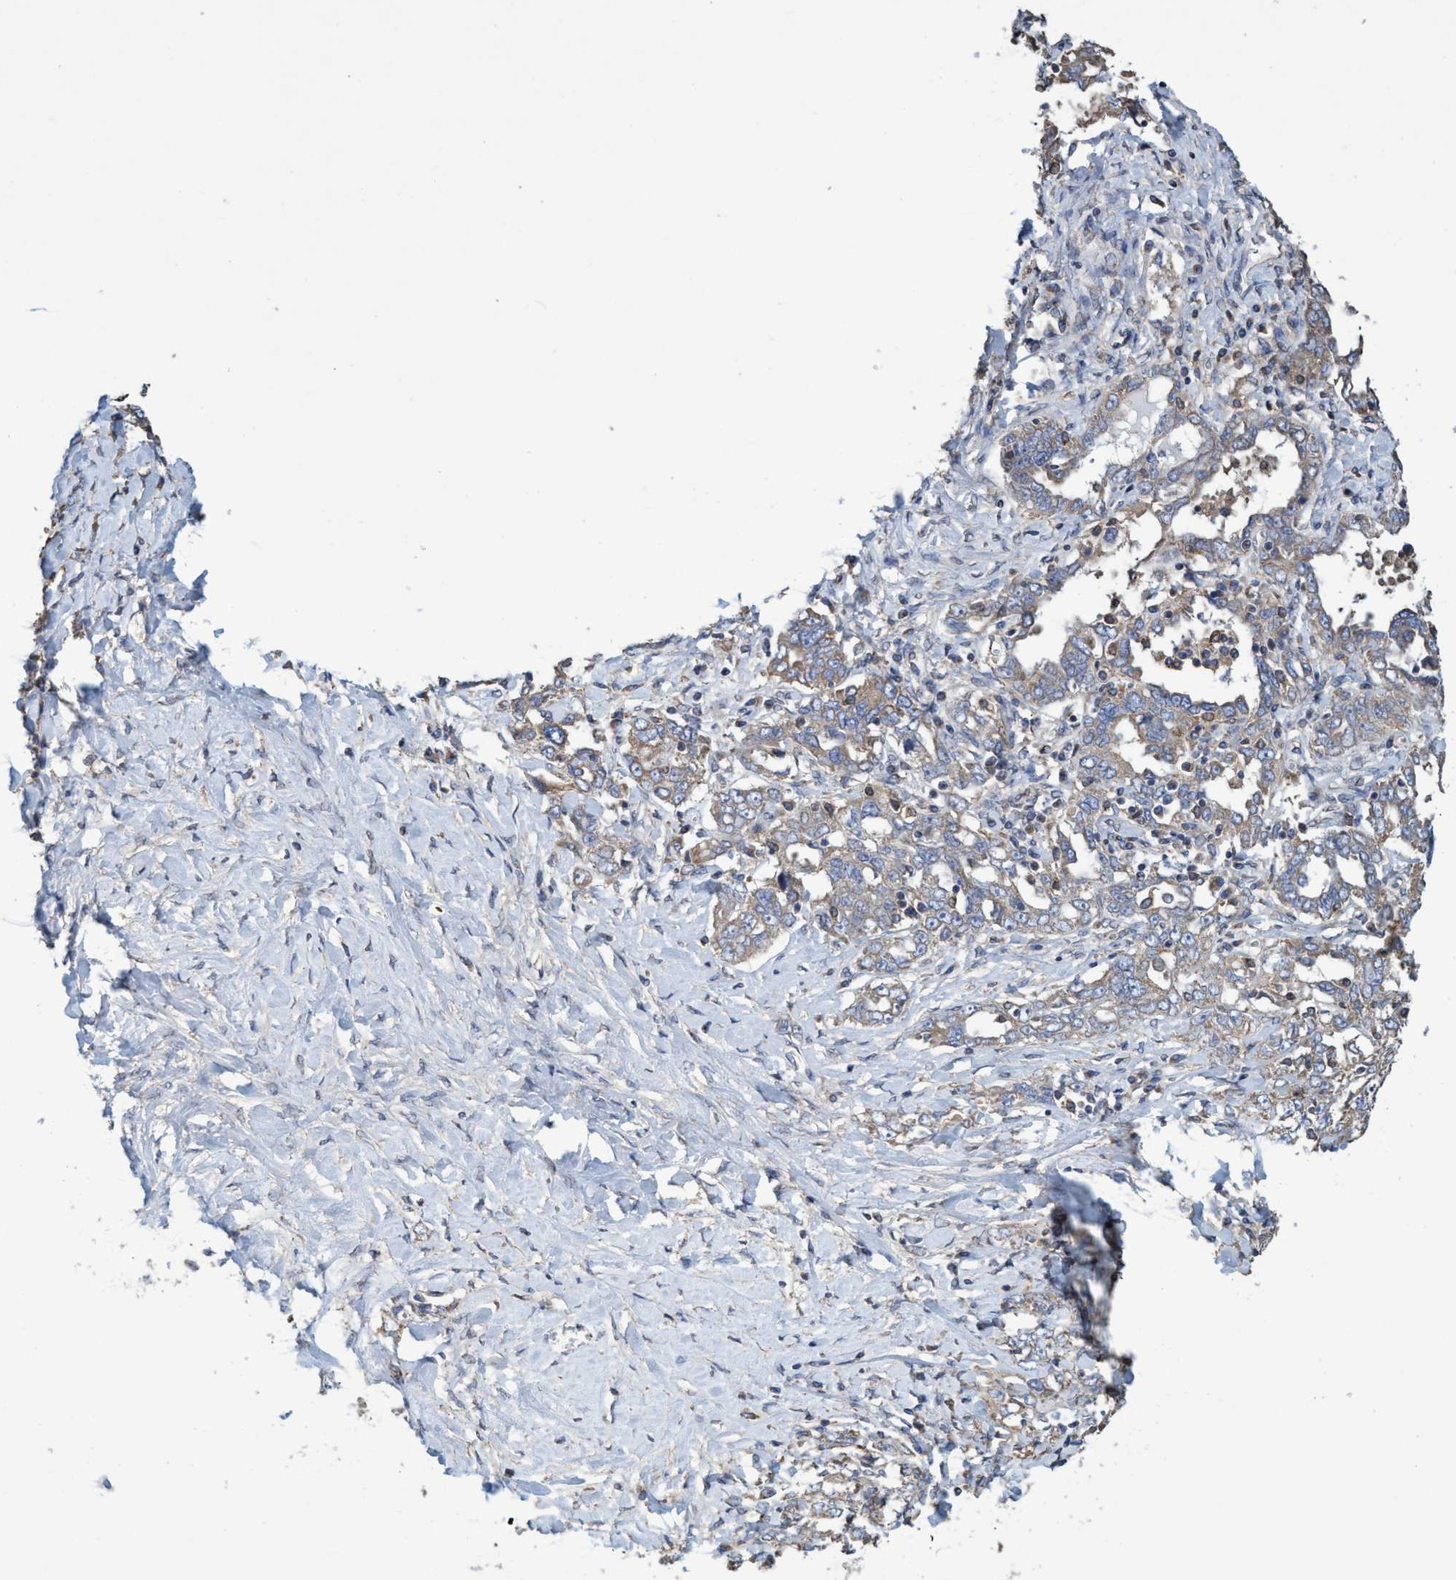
{"staining": {"intensity": "weak", "quantity": "25%-75%", "location": "cytoplasmic/membranous"}, "tissue": "ovarian cancer", "cell_type": "Tumor cells", "image_type": "cancer", "snomed": [{"axis": "morphology", "description": "Carcinoma, endometroid"}, {"axis": "topography", "description": "Ovary"}], "caption": "Ovarian cancer was stained to show a protein in brown. There is low levels of weak cytoplasmic/membranous positivity in approximately 25%-75% of tumor cells.", "gene": "BICD2", "patient": {"sex": "female", "age": 62}}